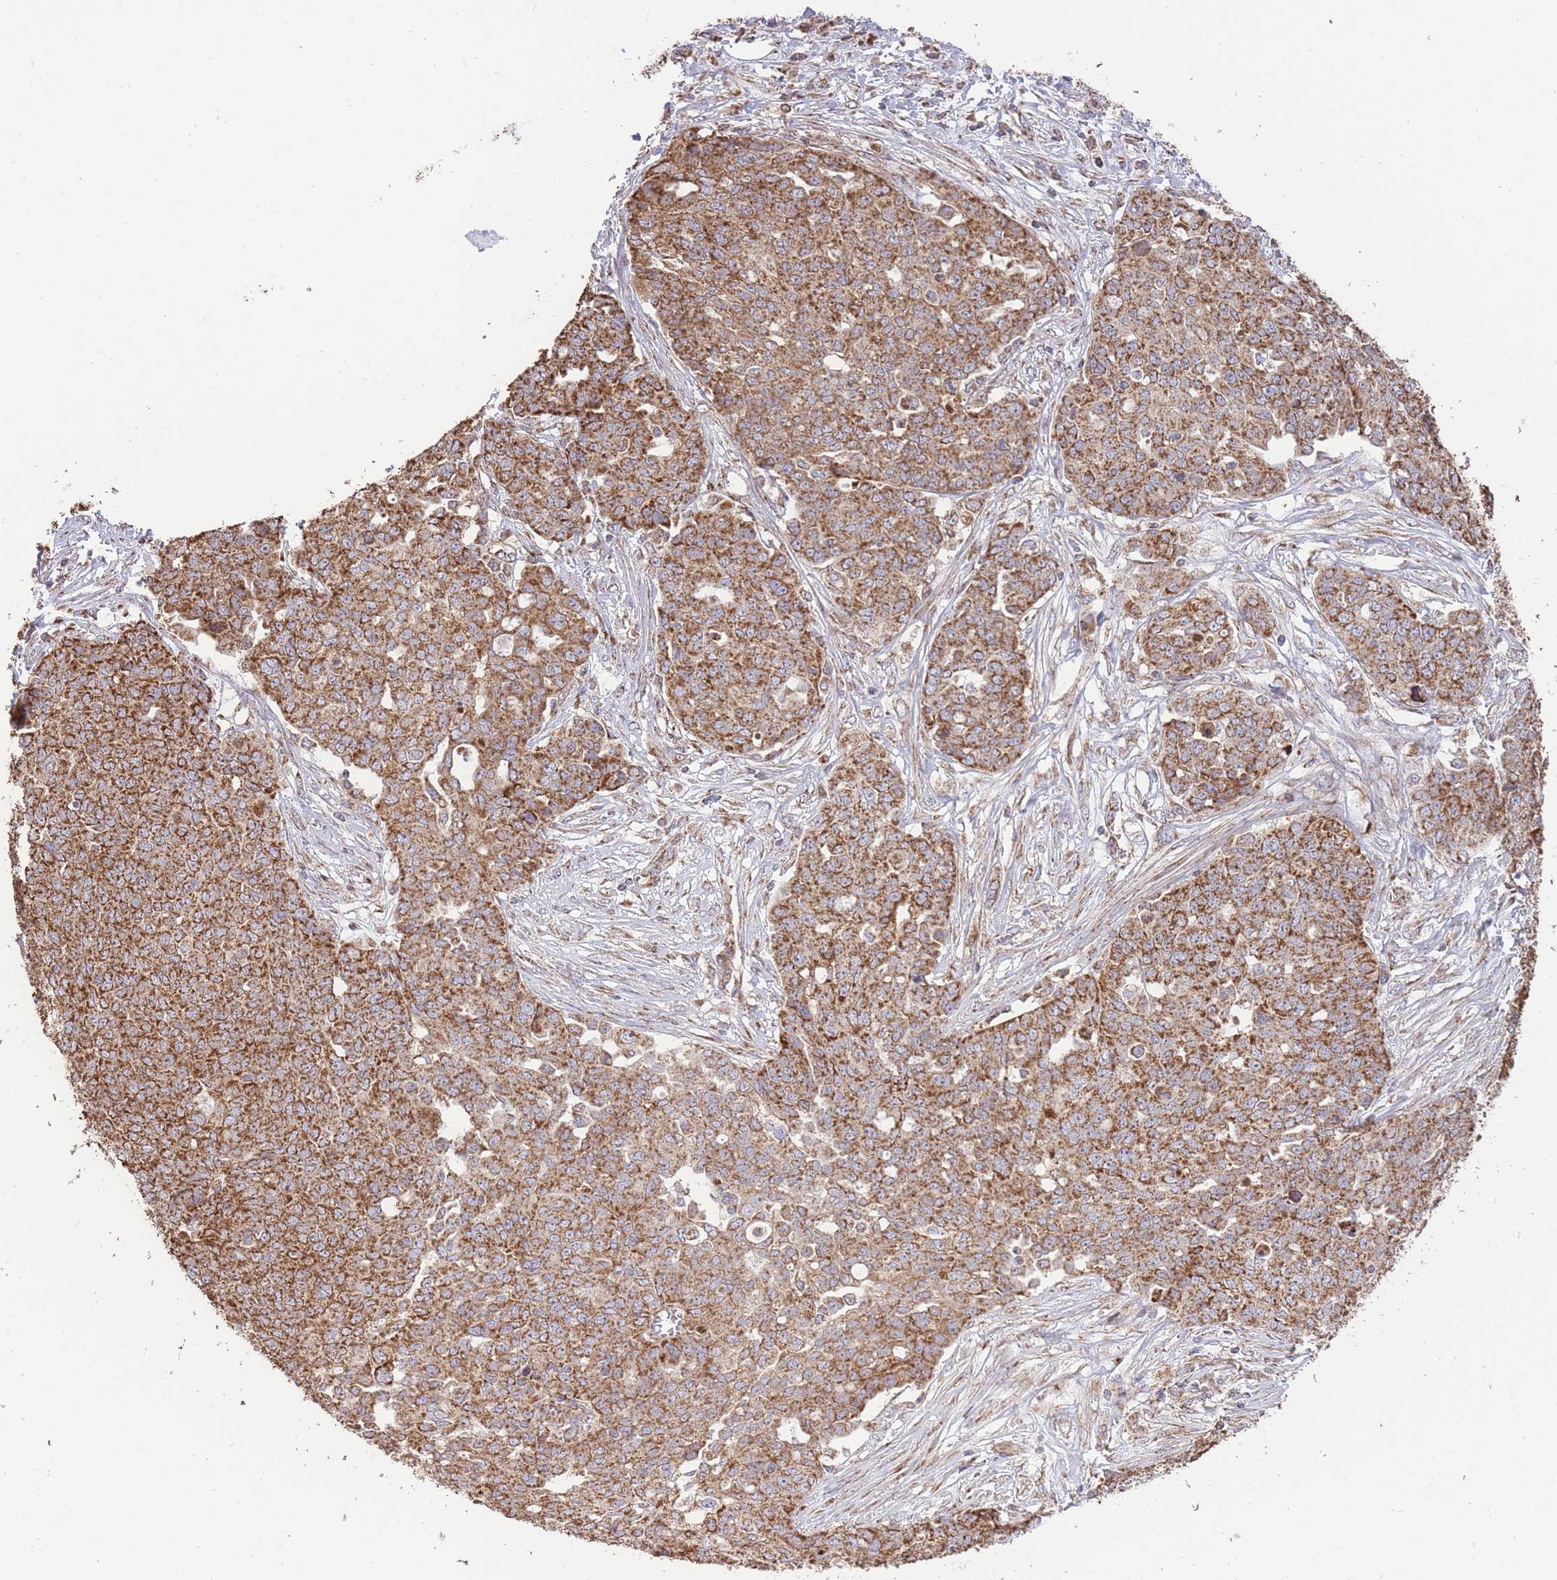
{"staining": {"intensity": "strong", "quantity": ">75%", "location": "cytoplasmic/membranous"}, "tissue": "ovarian cancer", "cell_type": "Tumor cells", "image_type": "cancer", "snomed": [{"axis": "morphology", "description": "Cystadenocarcinoma, serous, NOS"}, {"axis": "topography", "description": "Soft tissue"}, {"axis": "topography", "description": "Ovary"}], "caption": "Immunohistochemistry (DAB (3,3'-diaminobenzidine)) staining of human ovarian cancer (serous cystadenocarcinoma) reveals strong cytoplasmic/membranous protein expression in about >75% of tumor cells.", "gene": "PREP", "patient": {"sex": "female", "age": 57}}